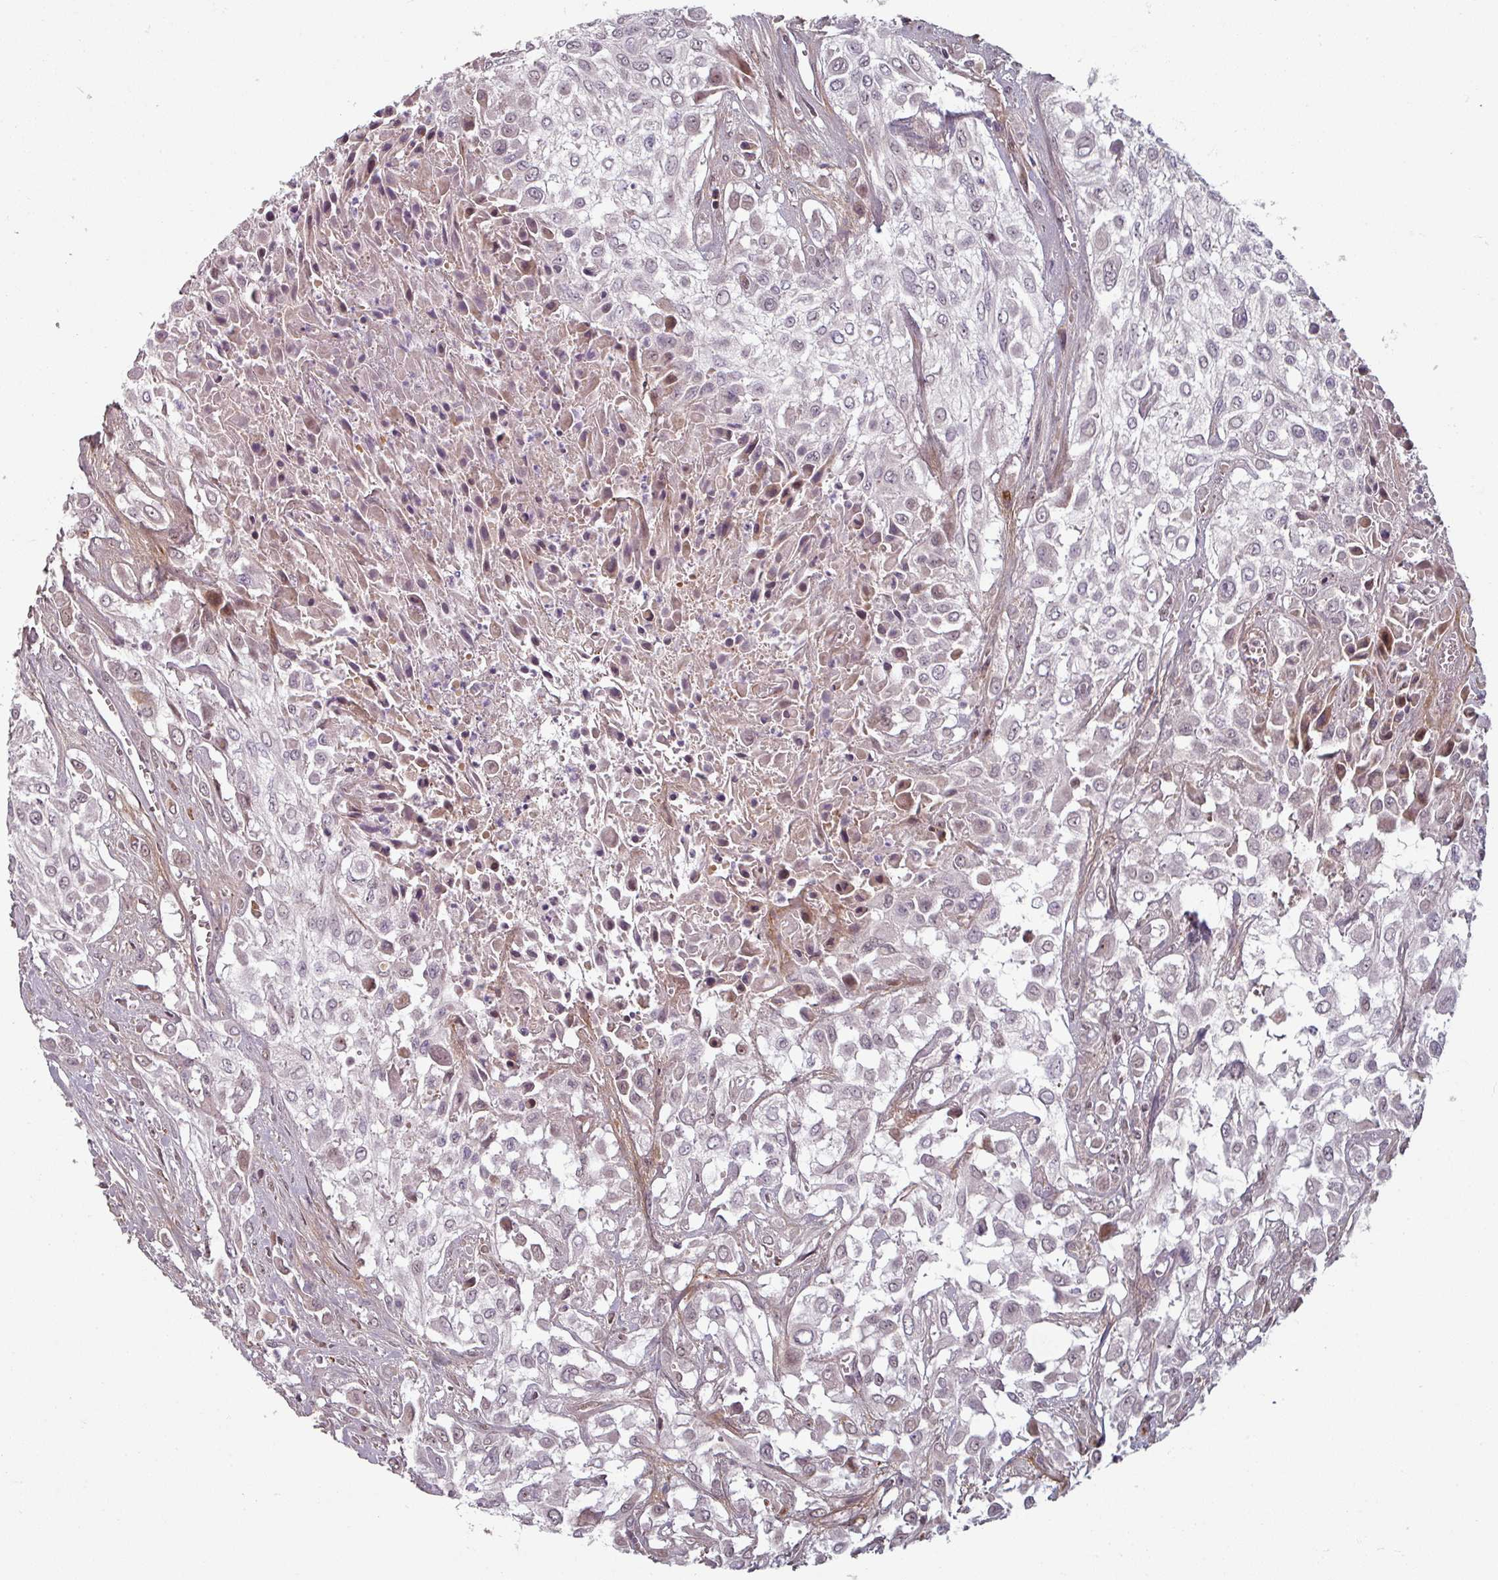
{"staining": {"intensity": "negative", "quantity": "none", "location": "none"}, "tissue": "urothelial cancer", "cell_type": "Tumor cells", "image_type": "cancer", "snomed": [{"axis": "morphology", "description": "Urothelial carcinoma, High grade"}, {"axis": "topography", "description": "Urinary bladder"}], "caption": "High-grade urothelial carcinoma was stained to show a protein in brown. There is no significant positivity in tumor cells.", "gene": "CYB5RL", "patient": {"sex": "male", "age": 57}}